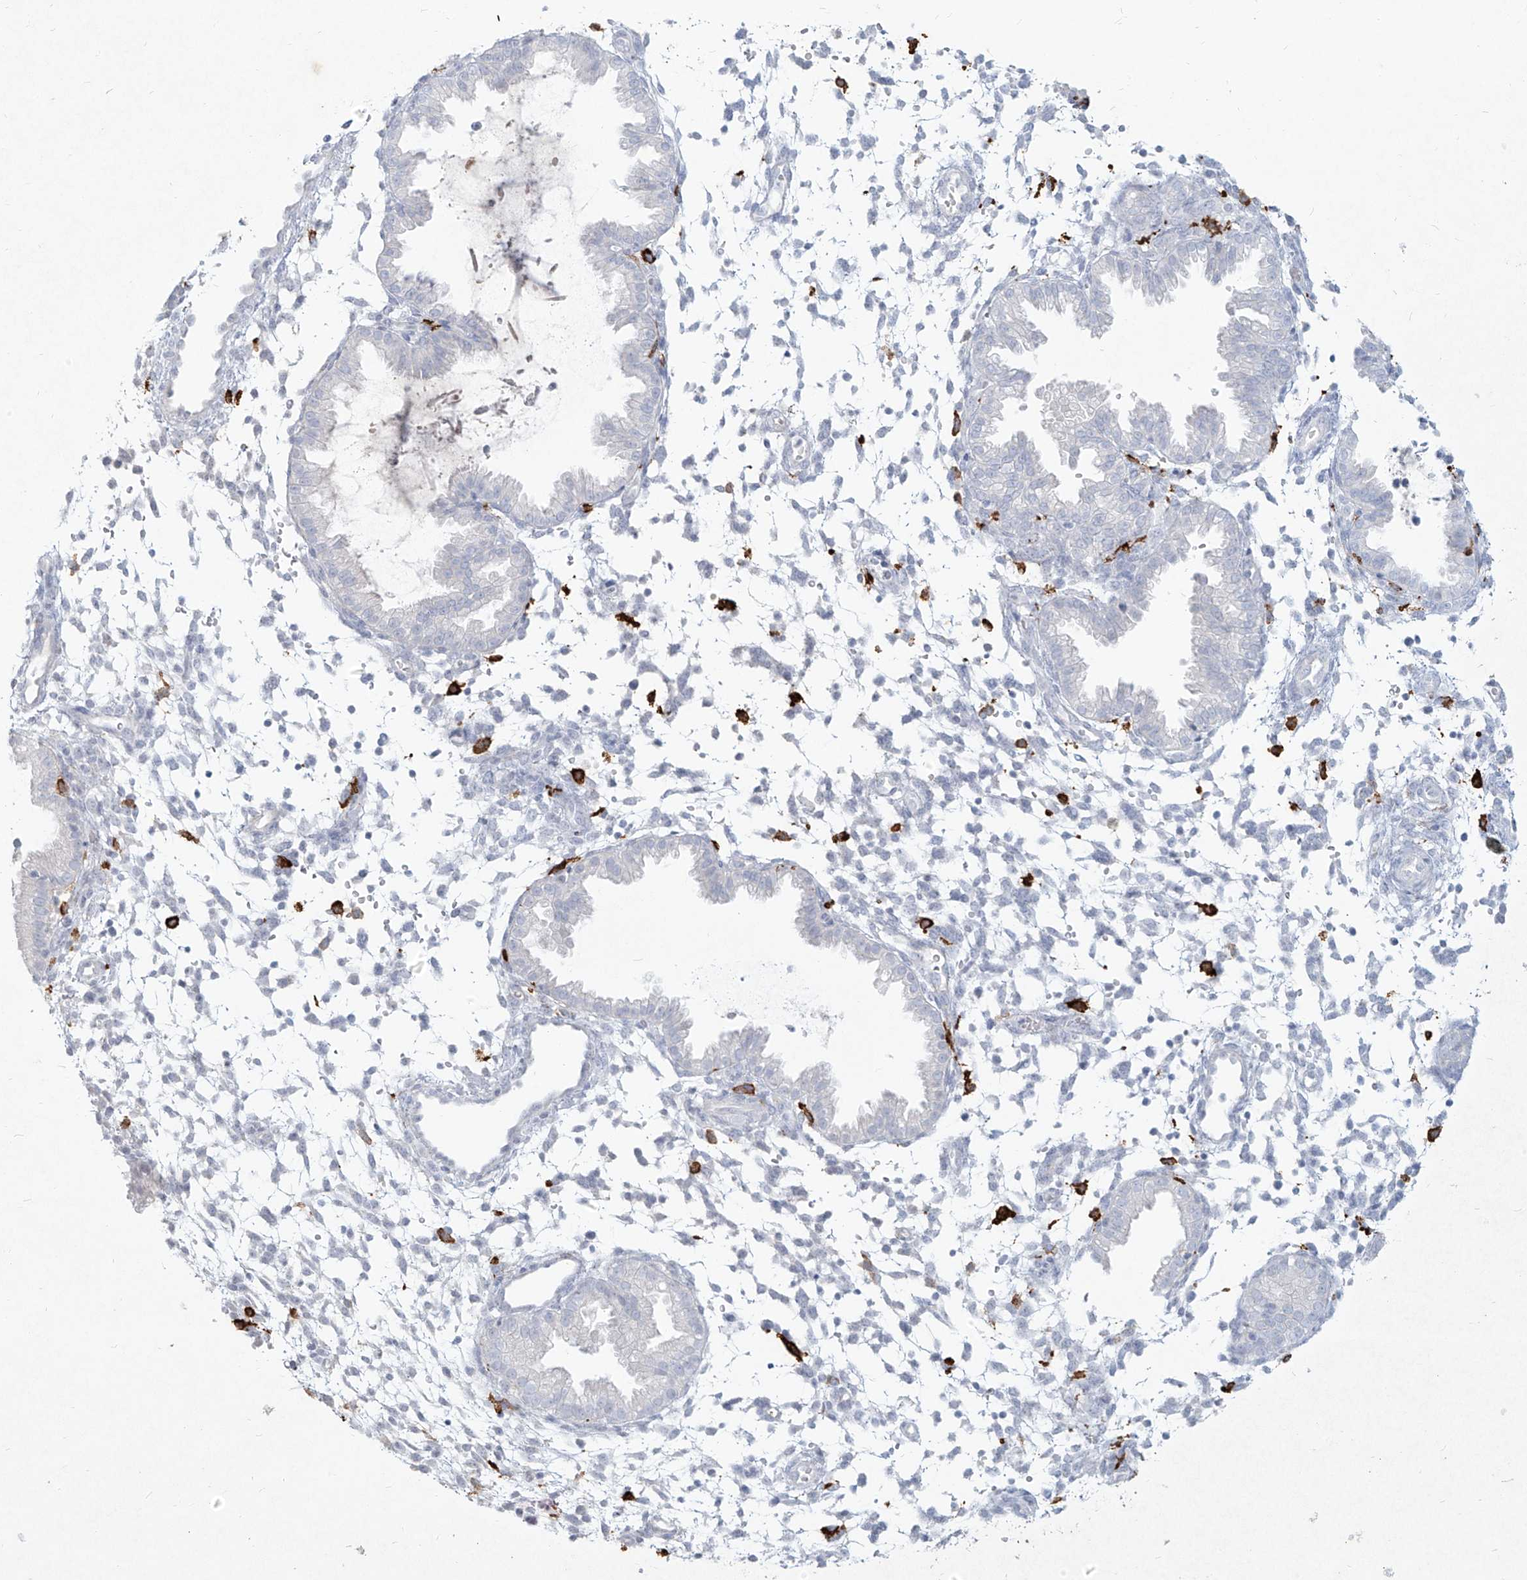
{"staining": {"intensity": "negative", "quantity": "none", "location": "none"}, "tissue": "endometrium", "cell_type": "Cells in endometrial stroma", "image_type": "normal", "snomed": [{"axis": "morphology", "description": "Normal tissue, NOS"}, {"axis": "topography", "description": "Endometrium"}], "caption": "IHC of unremarkable human endometrium exhibits no expression in cells in endometrial stroma.", "gene": "CD209", "patient": {"sex": "female", "age": 33}}